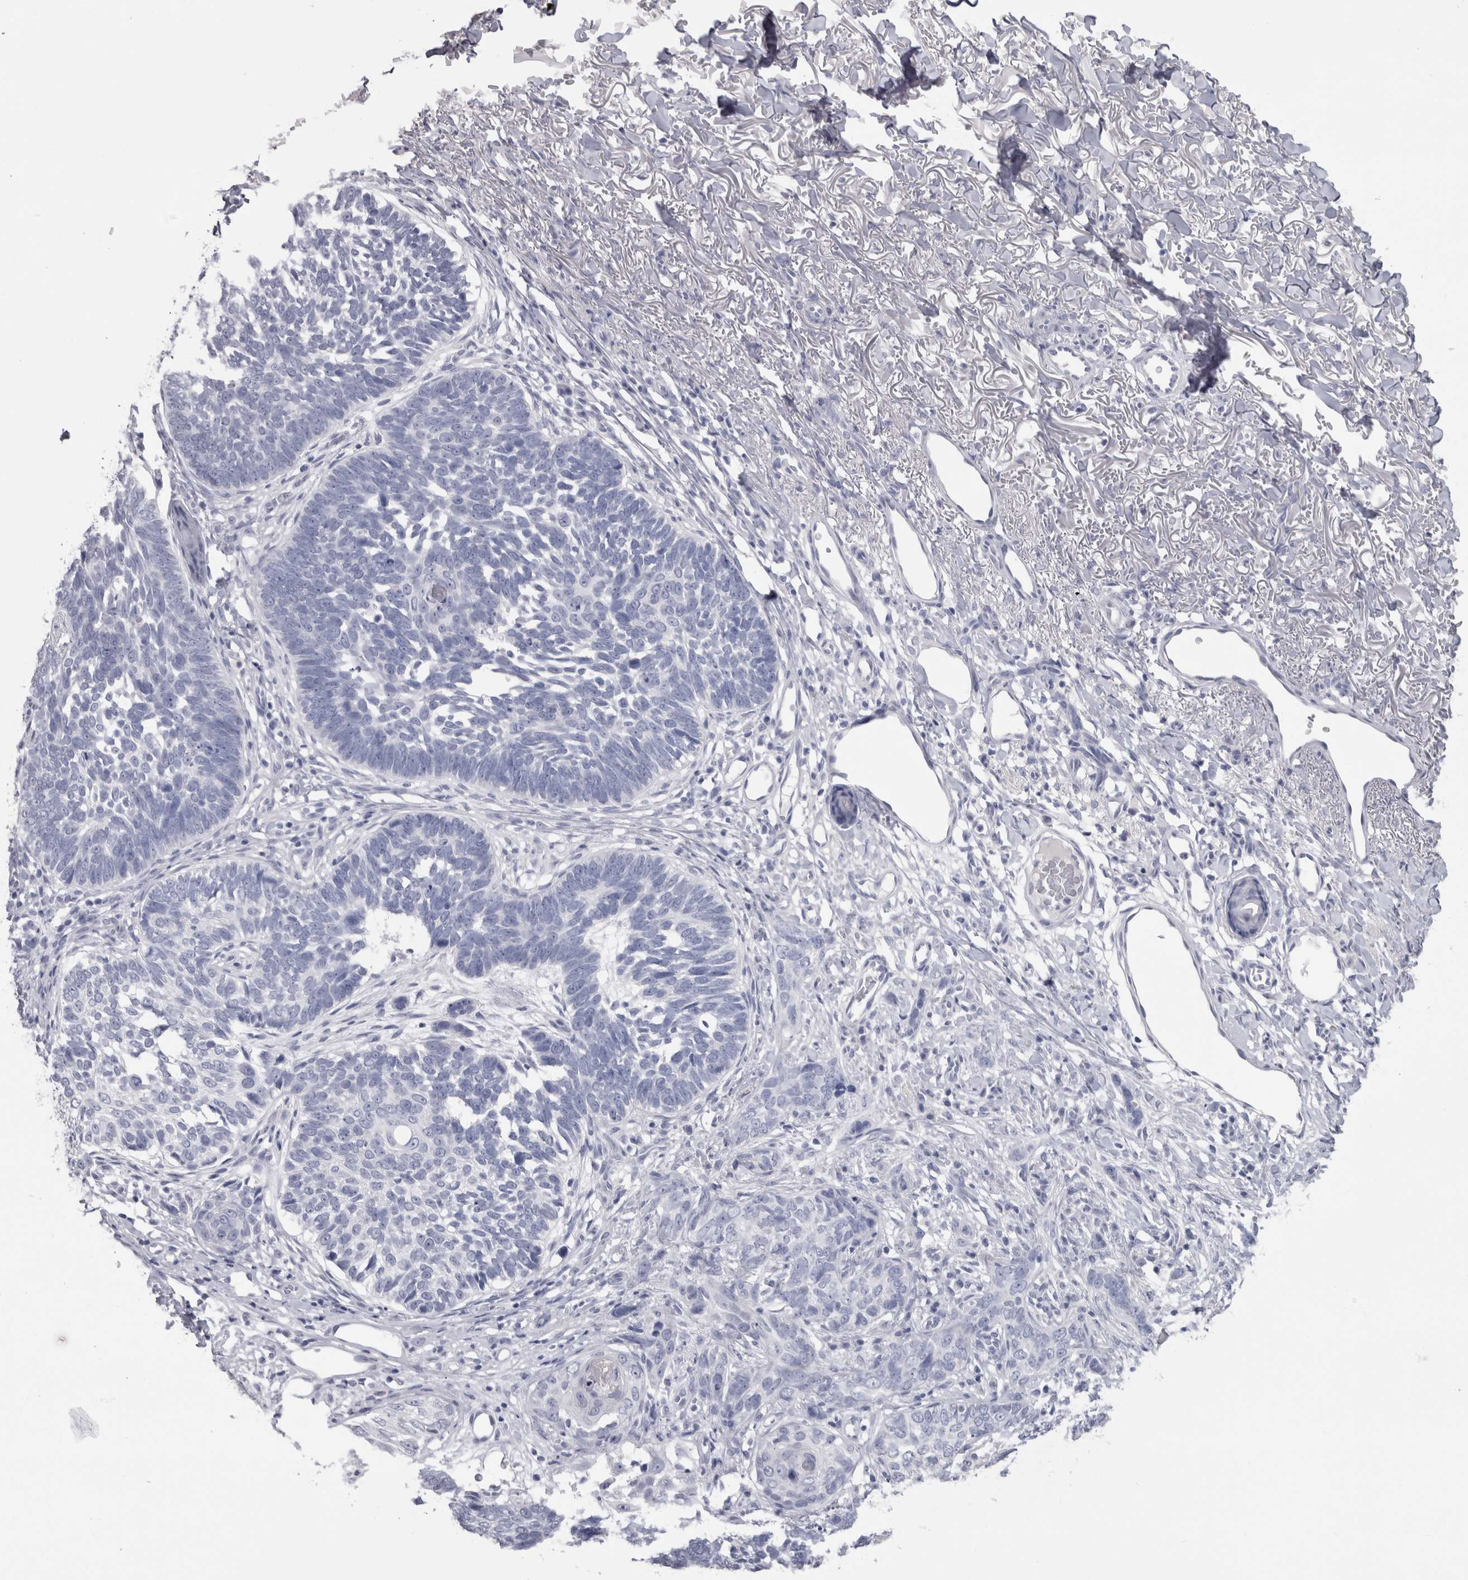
{"staining": {"intensity": "negative", "quantity": "none", "location": "none"}, "tissue": "skin cancer", "cell_type": "Tumor cells", "image_type": "cancer", "snomed": [{"axis": "morphology", "description": "Normal tissue, NOS"}, {"axis": "morphology", "description": "Basal cell carcinoma"}, {"axis": "topography", "description": "Skin"}], "caption": "A micrograph of human skin basal cell carcinoma is negative for staining in tumor cells.", "gene": "PTH", "patient": {"sex": "male", "age": 77}}